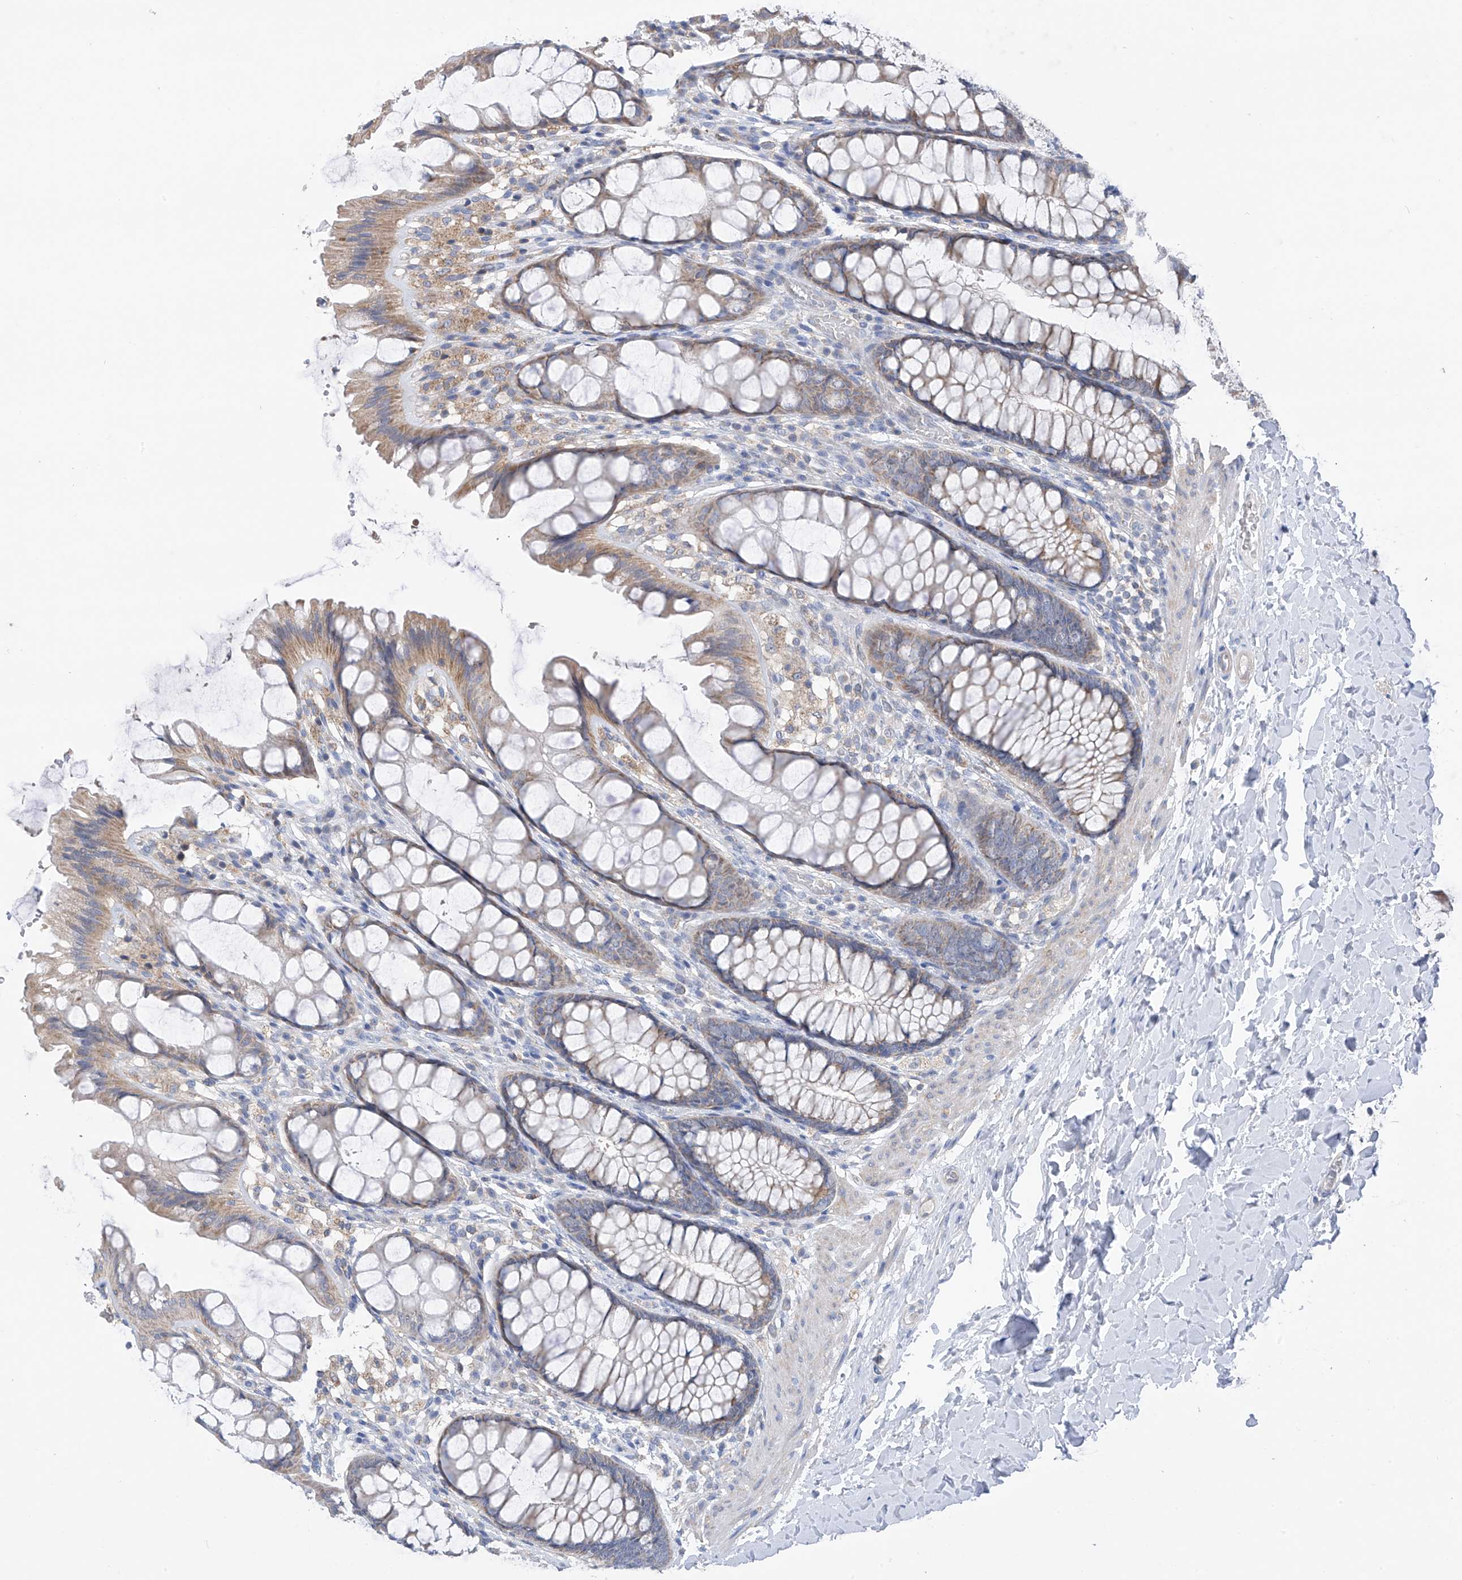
{"staining": {"intensity": "negative", "quantity": "none", "location": "none"}, "tissue": "colon", "cell_type": "Endothelial cells", "image_type": "normal", "snomed": [{"axis": "morphology", "description": "Normal tissue, NOS"}, {"axis": "topography", "description": "Colon"}], "caption": "Immunohistochemistry (IHC) histopathology image of unremarkable colon: colon stained with DAB (3,3'-diaminobenzidine) reveals no significant protein positivity in endothelial cells.", "gene": "SYN3", "patient": {"sex": "male", "age": 47}}